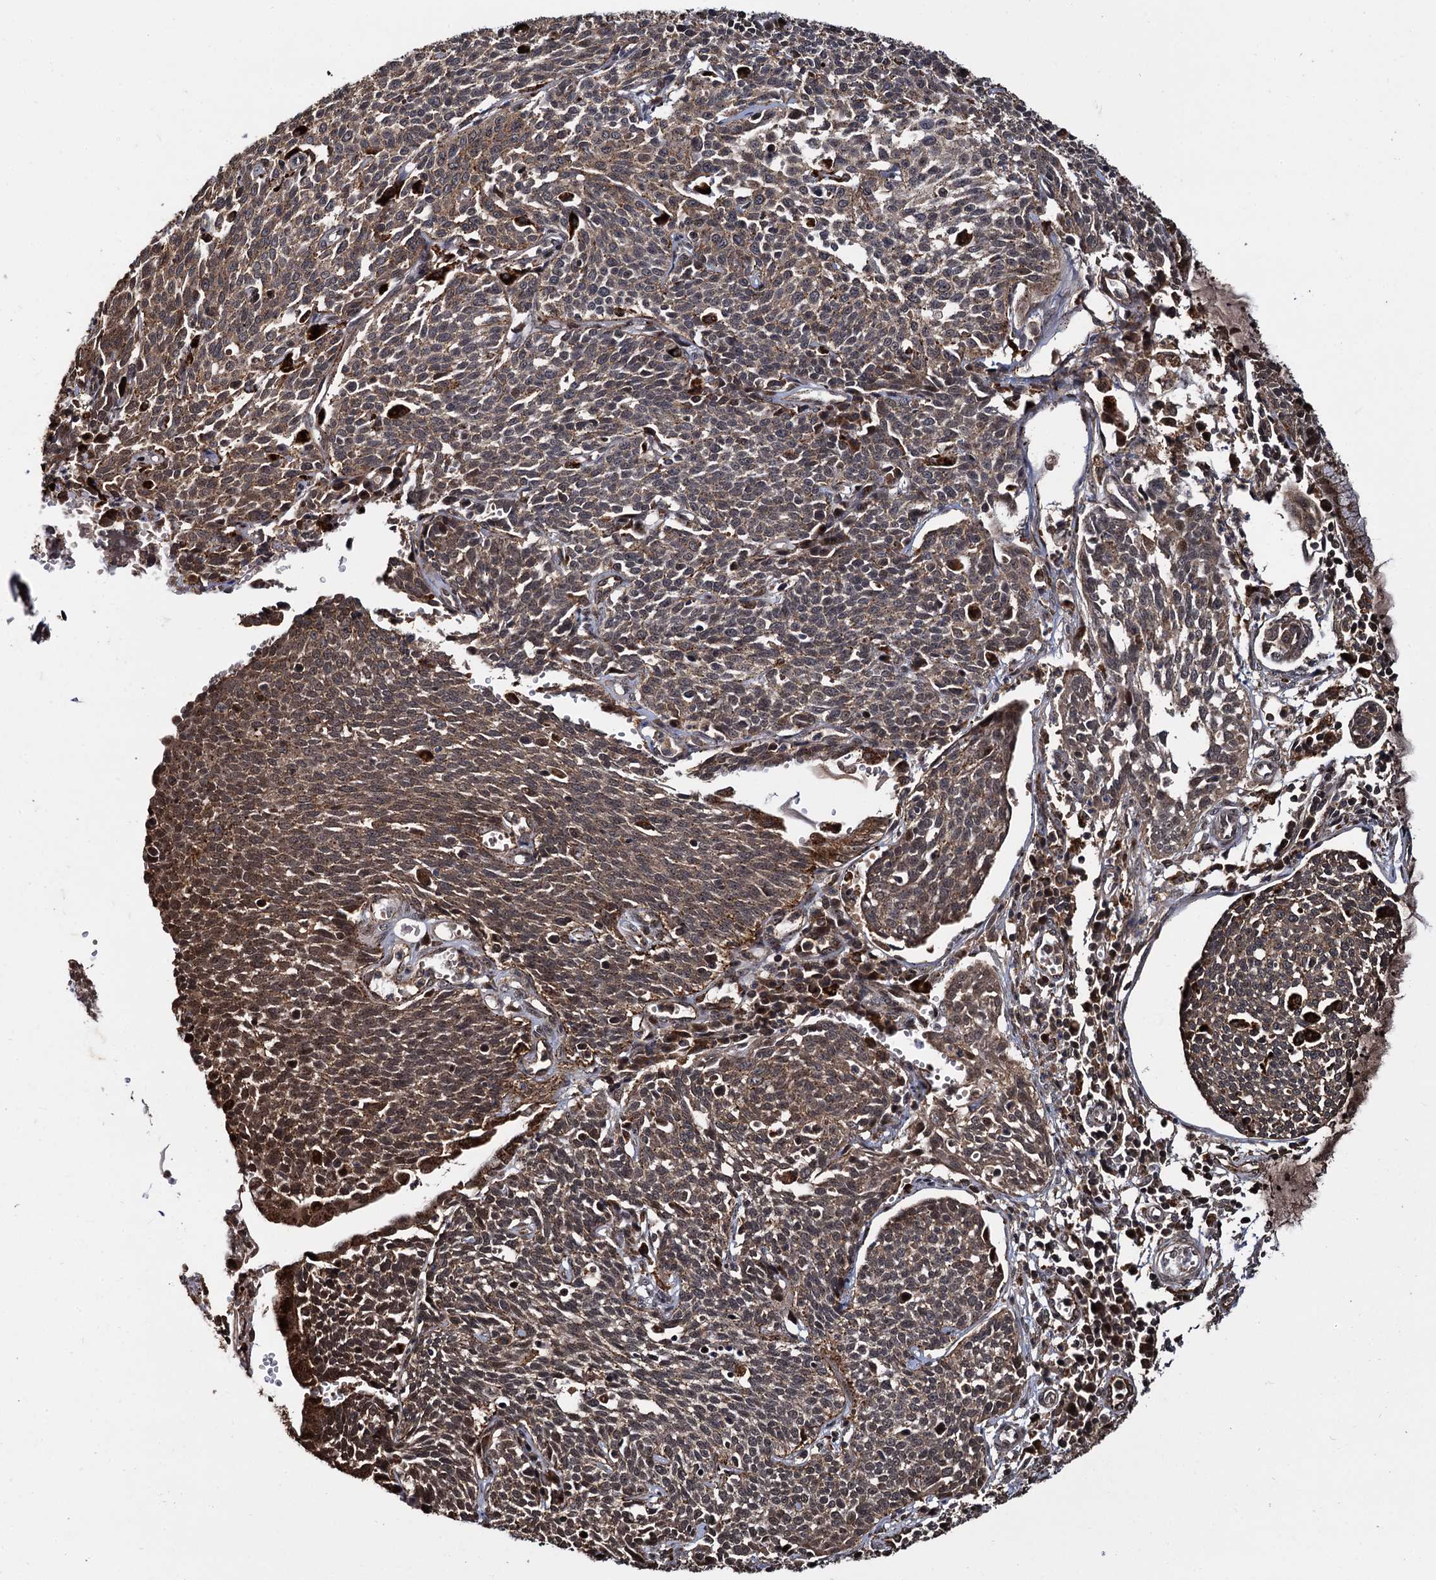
{"staining": {"intensity": "moderate", "quantity": ">75%", "location": "cytoplasmic/membranous,nuclear"}, "tissue": "cervical cancer", "cell_type": "Tumor cells", "image_type": "cancer", "snomed": [{"axis": "morphology", "description": "Squamous cell carcinoma, NOS"}, {"axis": "topography", "description": "Cervix"}], "caption": "Tumor cells reveal medium levels of moderate cytoplasmic/membranous and nuclear staining in about >75% of cells in human cervical cancer.", "gene": "CEP192", "patient": {"sex": "female", "age": 34}}